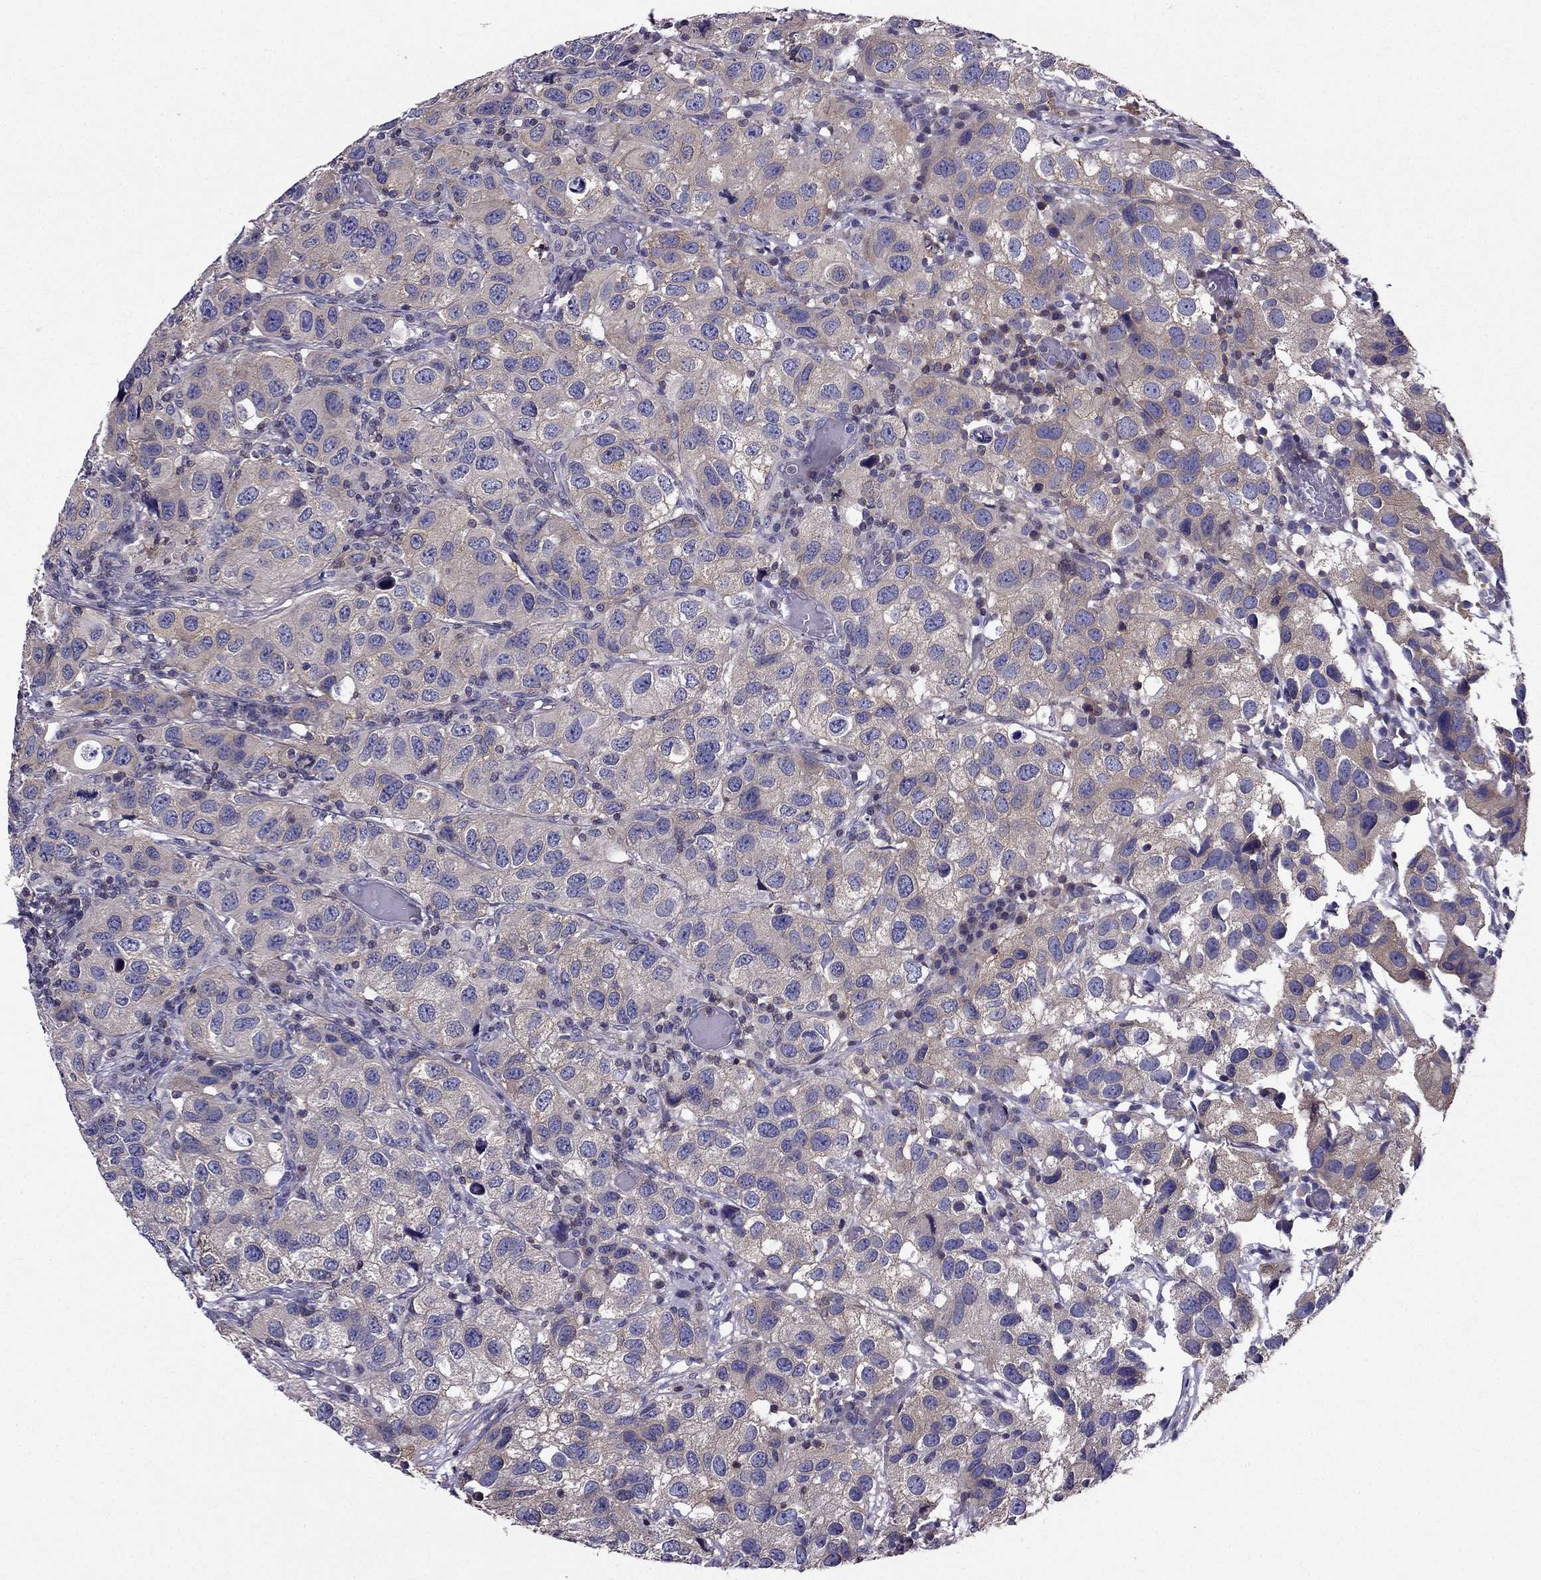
{"staining": {"intensity": "weak", "quantity": "<25%", "location": "cytoplasmic/membranous"}, "tissue": "urothelial cancer", "cell_type": "Tumor cells", "image_type": "cancer", "snomed": [{"axis": "morphology", "description": "Urothelial carcinoma, High grade"}, {"axis": "topography", "description": "Urinary bladder"}], "caption": "Tumor cells are negative for protein expression in human urothelial carcinoma (high-grade).", "gene": "AAK1", "patient": {"sex": "male", "age": 79}}